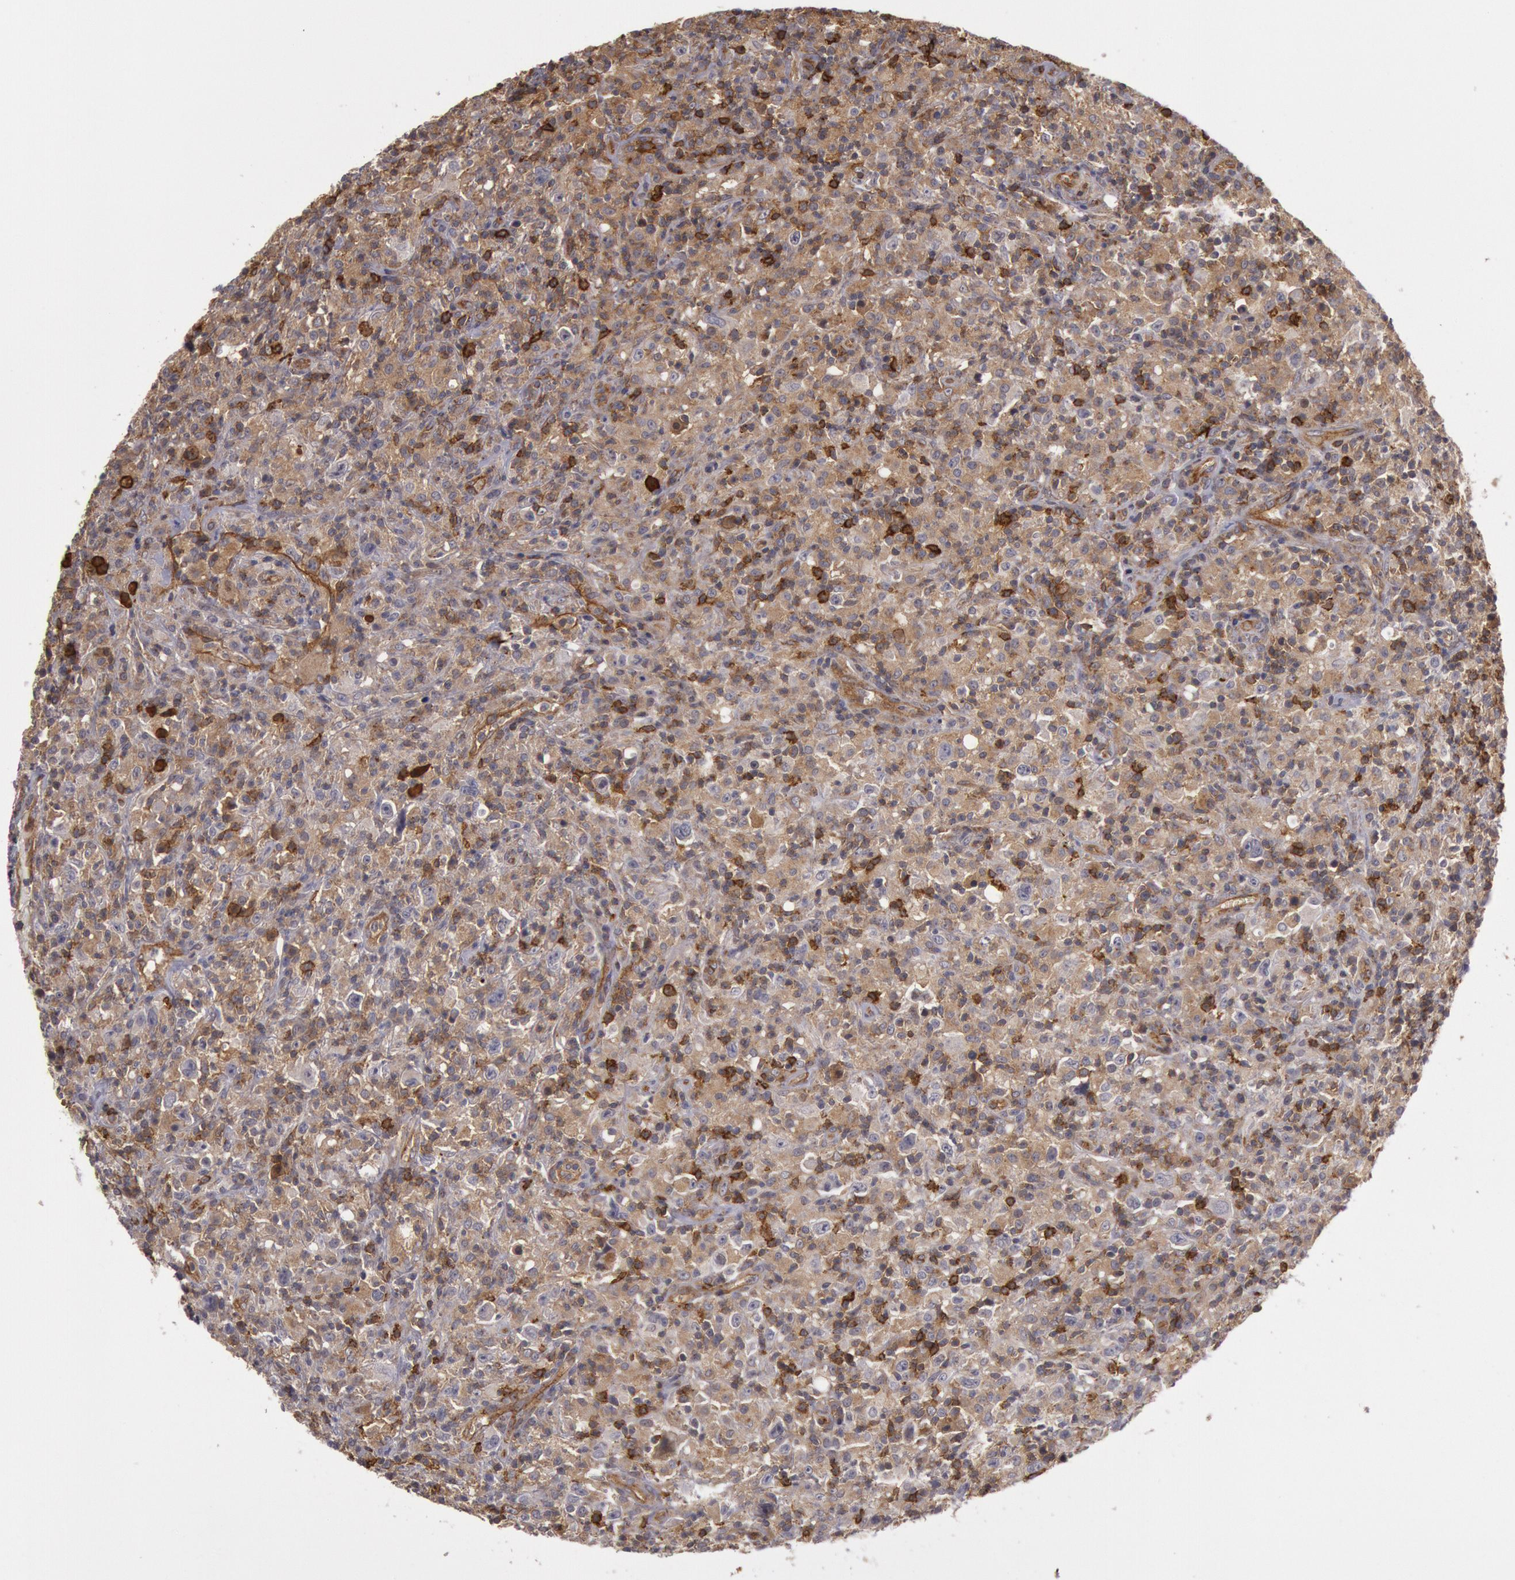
{"staining": {"intensity": "strong", "quantity": "25%-75%", "location": "cytoplasmic/membranous"}, "tissue": "lymphoma", "cell_type": "Tumor cells", "image_type": "cancer", "snomed": [{"axis": "morphology", "description": "Hodgkin's disease, NOS"}, {"axis": "topography", "description": "Lymph node"}], "caption": "Human lymphoma stained for a protein (brown) exhibits strong cytoplasmic/membranous positive expression in about 25%-75% of tumor cells.", "gene": "TRIB2", "patient": {"sex": "male", "age": 46}}